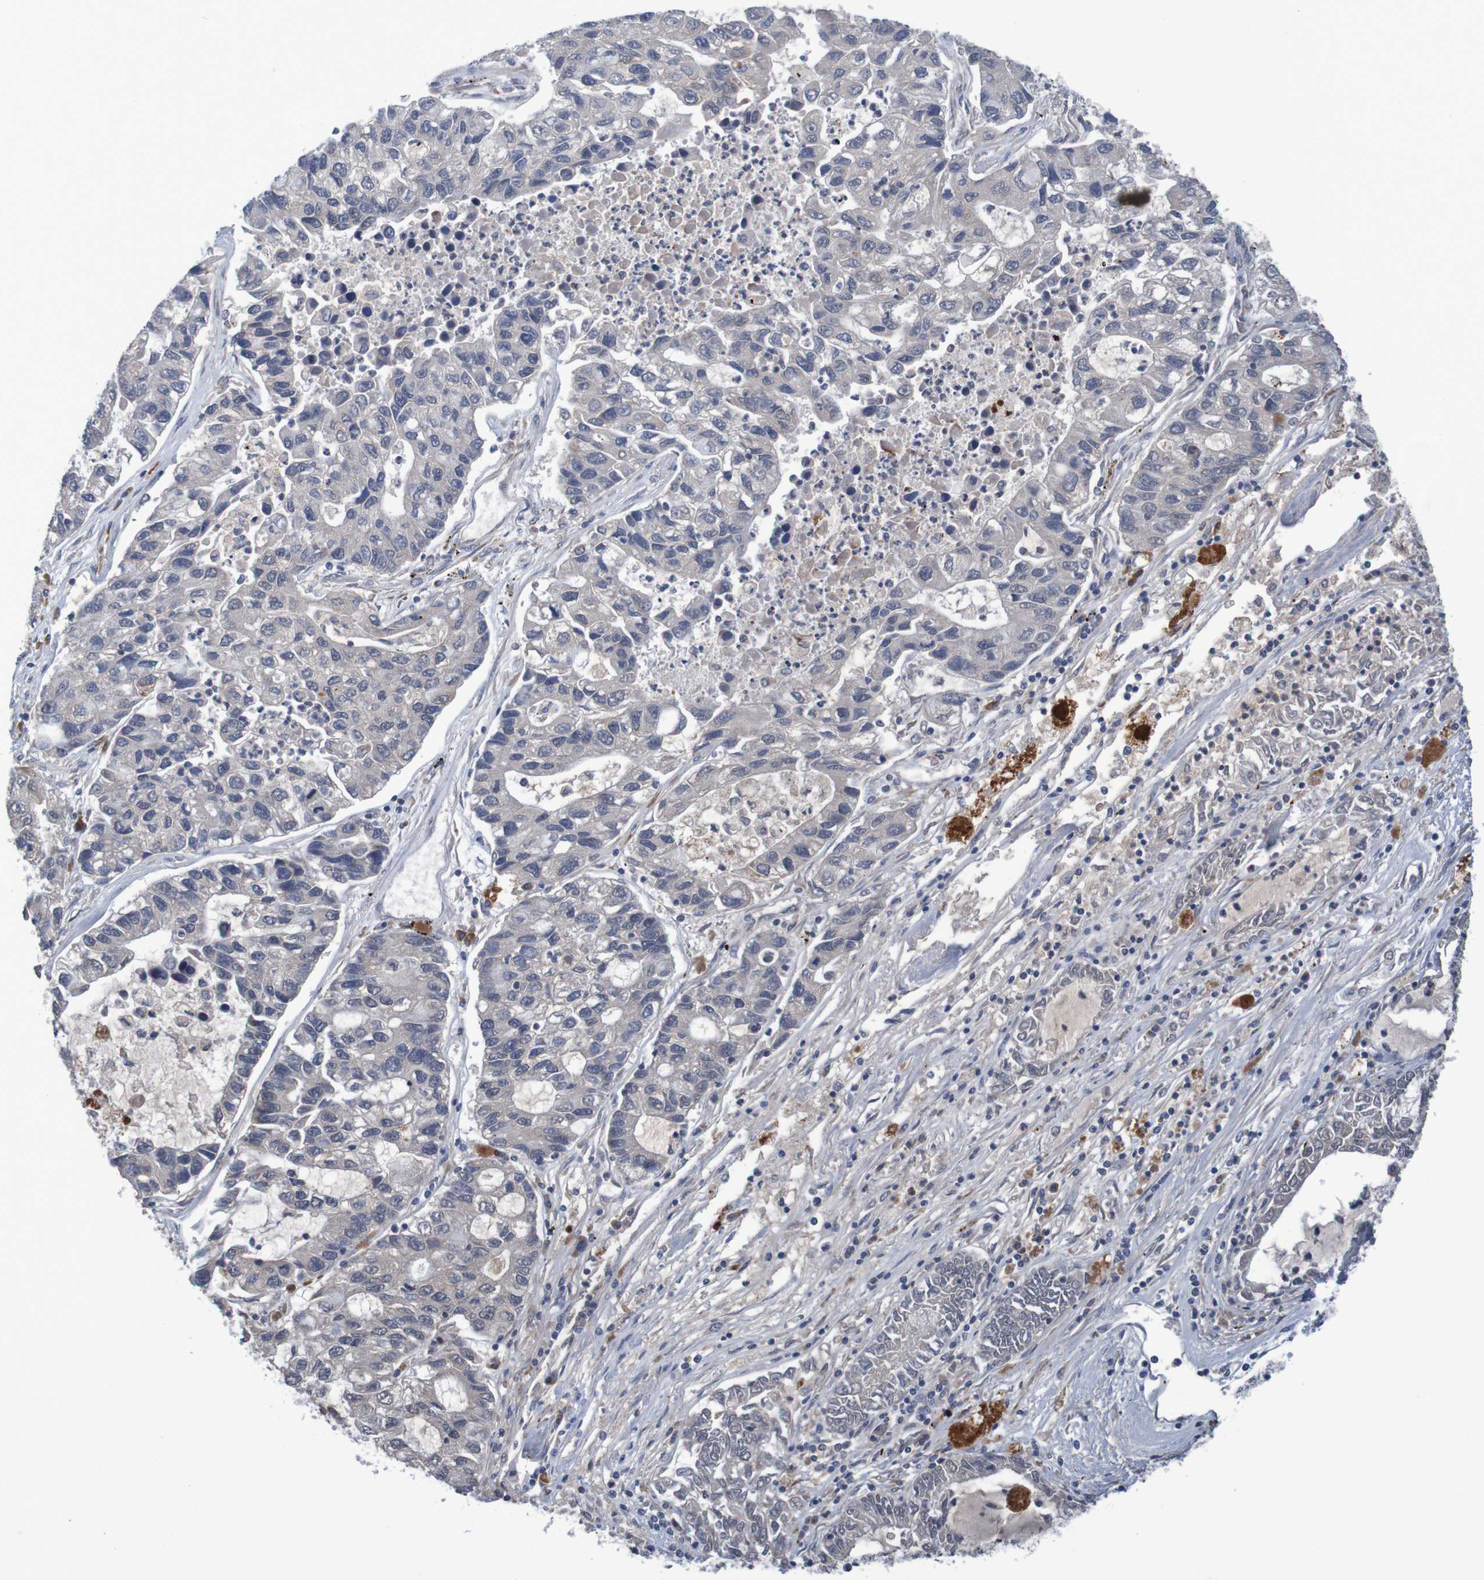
{"staining": {"intensity": "weak", "quantity": "<25%", "location": "cytoplasmic/membranous"}, "tissue": "lung cancer", "cell_type": "Tumor cells", "image_type": "cancer", "snomed": [{"axis": "morphology", "description": "Adenocarcinoma, NOS"}, {"axis": "topography", "description": "Lung"}], "caption": "Lung adenocarcinoma stained for a protein using IHC exhibits no staining tumor cells.", "gene": "LTA", "patient": {"sex": "female", "age": 51}}